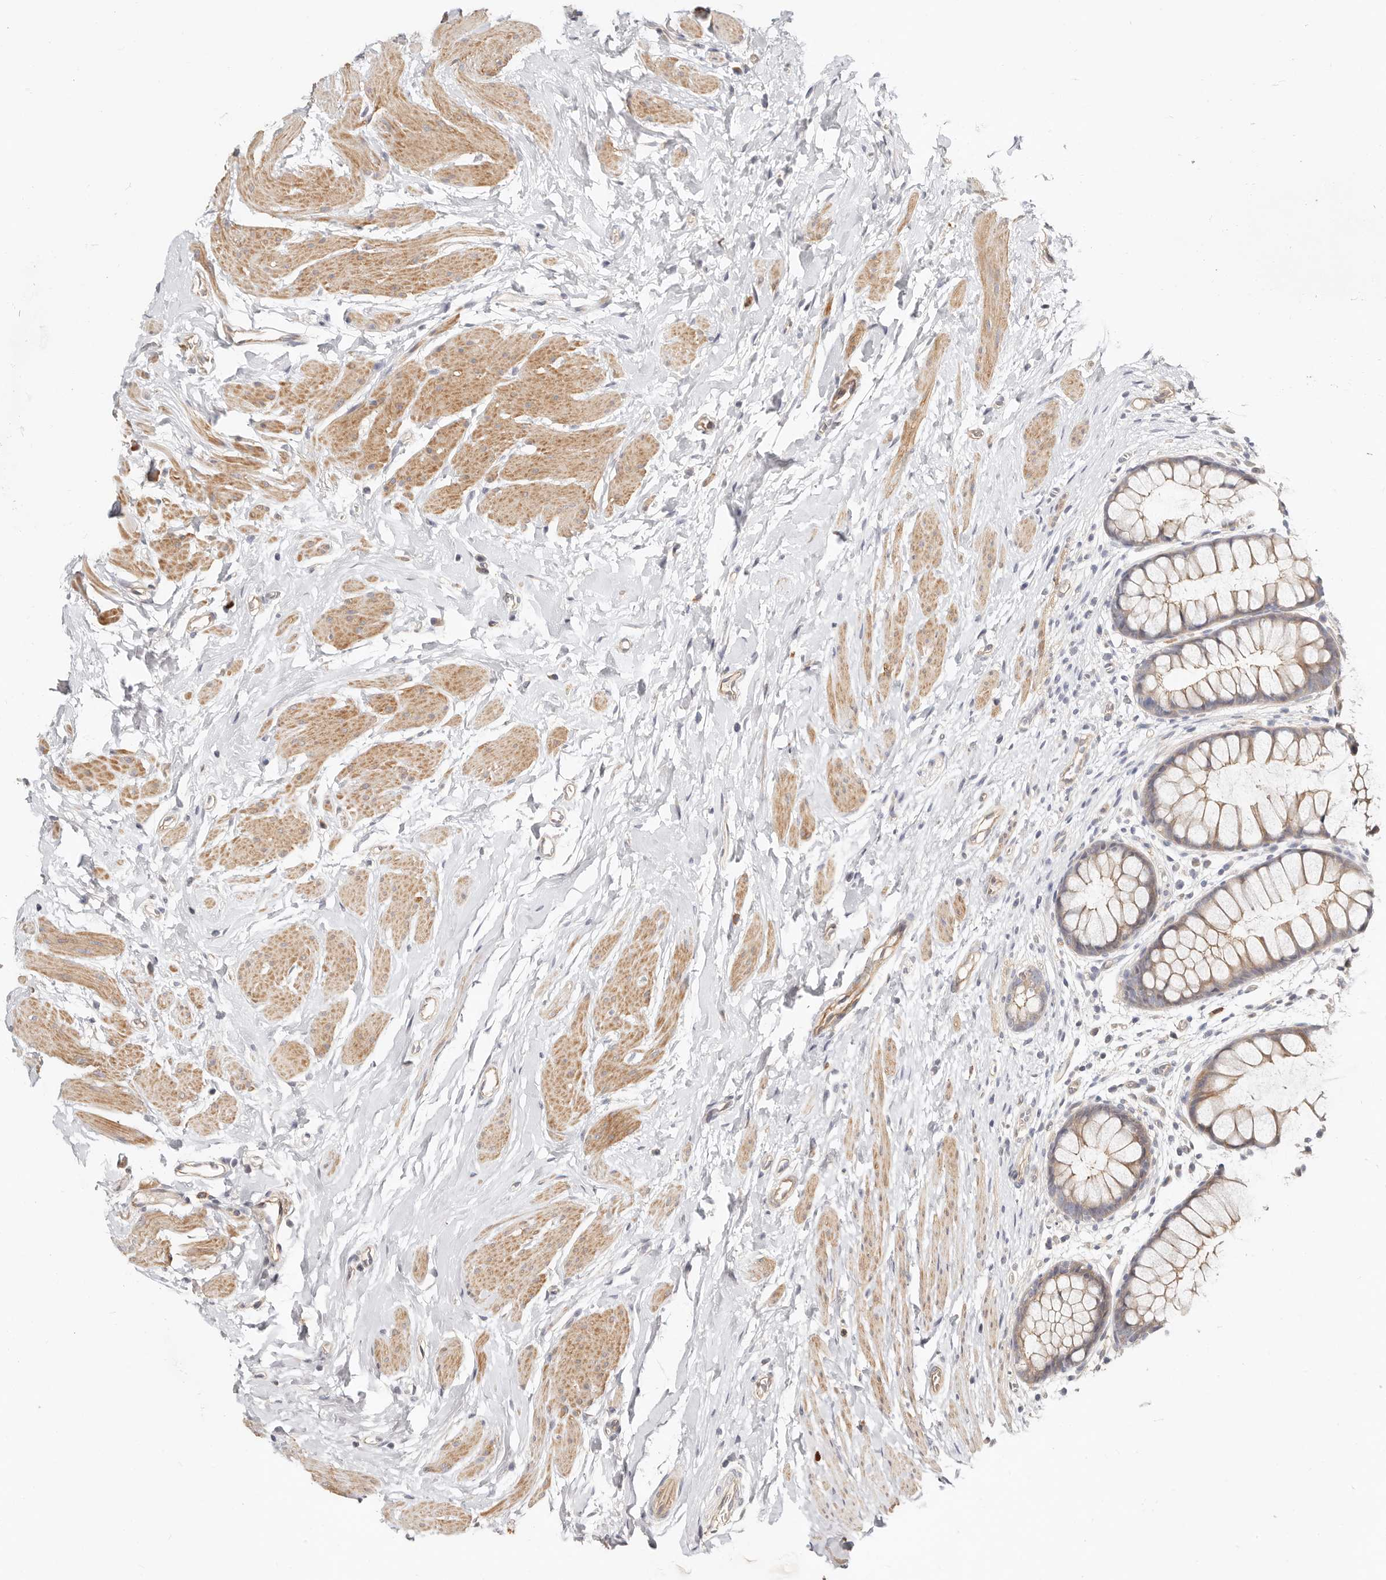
{"staining": {"intensity": "weak", "quantity": ">75%", "location": "cytoplasmic/membranous"}, "tissue": "colon", "cell_type": "Endothelial cells", "image_type": "normal", "snomed": [{"axis": "morphology", "description": "Normal tissue, NOS"}, {"axis": "topography", "description": "Colon"}], "caption": "Weak cytoplasmic/membranous protein expression is seen in about >75% of endothelial cells in colon.", "gene": "ZRANB1", "patient": {"sex": "female", "age": 62}}